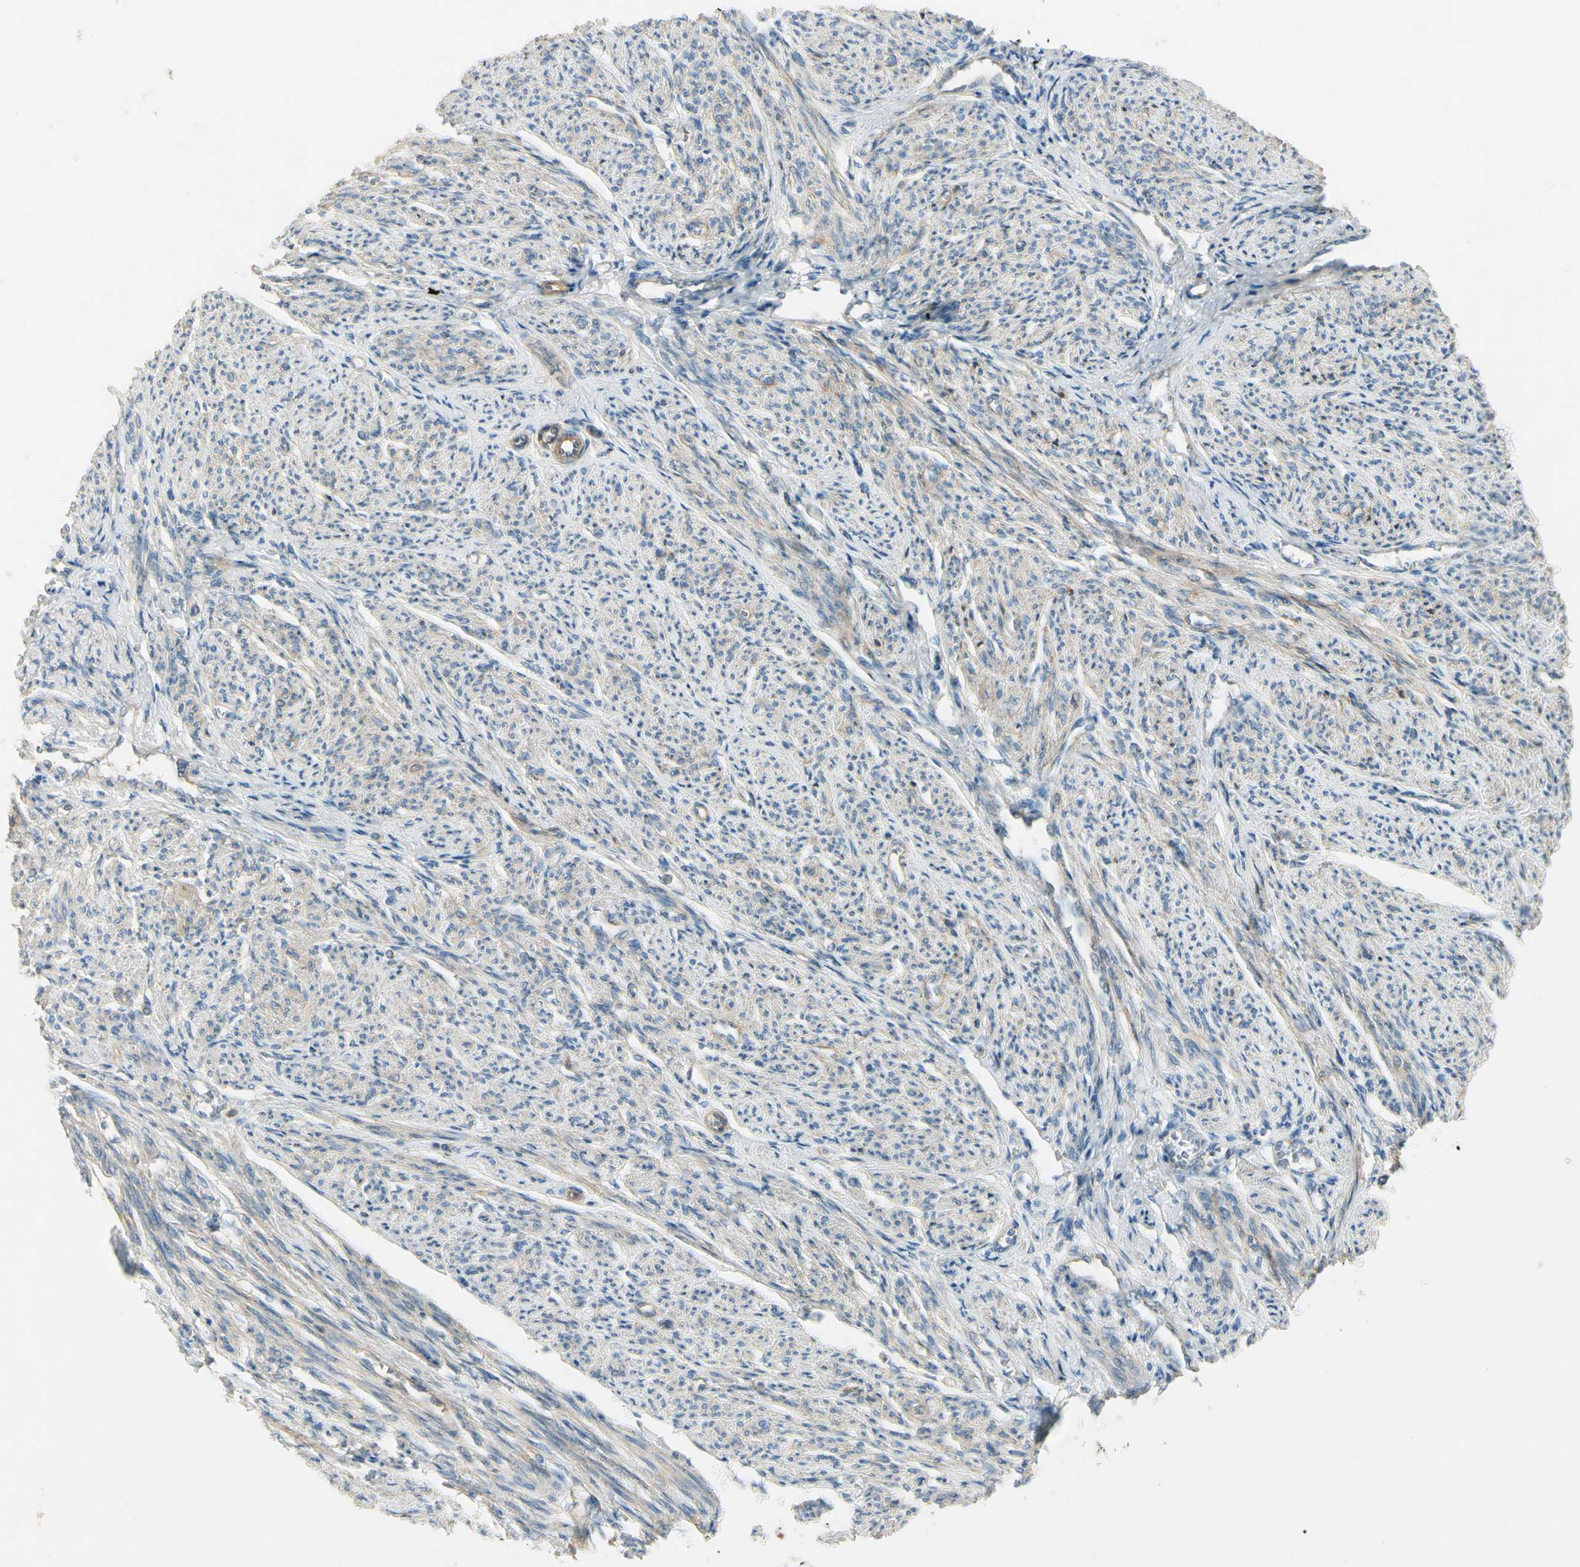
{"staining": {"intensity": "strong", "quantity": ">75%", "location": "cytoplasmic/membranous"}, "tissue": "smooth muscle", "cell_type": "Smooth muscle cells", "image_type": "normal", "snomed": [{"axis": "morphology", "description": "Normal tissue, NOS"}, {"axis": "topography", "description": "Smooth muscle"}], "caption": "Brown immunohistochemical staining in normal smooth muscle exhibits strong cytoplasmic/membranous staining in about >75% of smooth muscle cells. (Brightfield microscopy of DAB IHC at high magnification).", "gene": "ITGA3", "patient": {"sex": "female", "age": 65}}